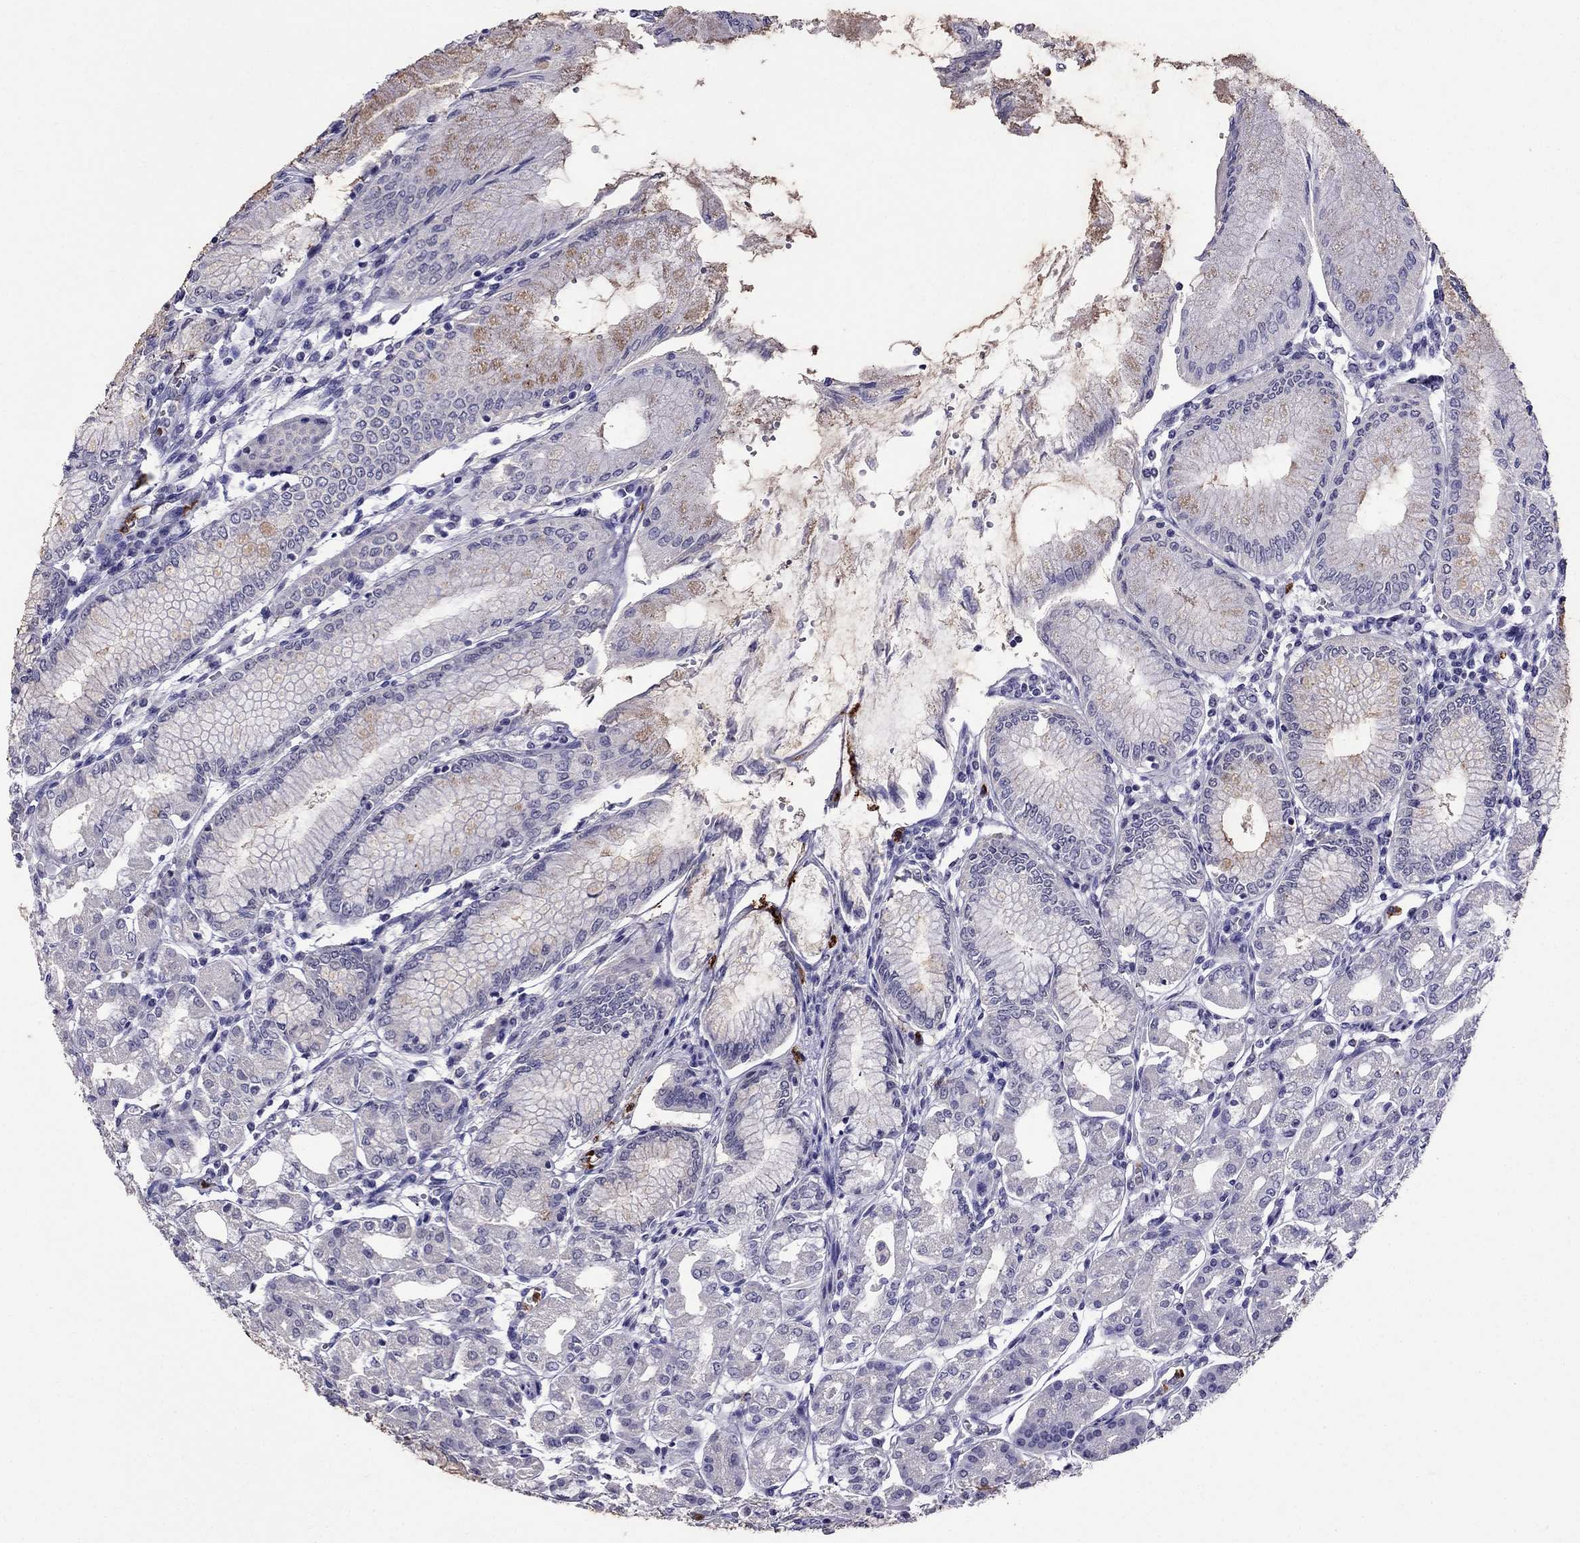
{"staining": {"intensity": "negative", "quantity": "none", "location": "none"}, "tissue": "stomach", "cell_type": "Glandular cells", "image_type": "normal", "snomed": [{"axis": "morphology", "description": "Normal tissue, NOS"}, {"axis": "topography", "description": "Skeletal muscle"}, {"axis": "topography", "description": "Stomach"}], "caption": "Immunohistochemical staining of unremarkable stomach exhibits no significant expression in glandular cells. The staining was performed using DAB (3,3'-diaminobenzidine) to visualize the protein expression in brown, while the nuclei were stained in blue with hematoxylin (Magnification: 20x).", "gene": "OLFM4", "patient": {"sex": "female", "age": 57}}